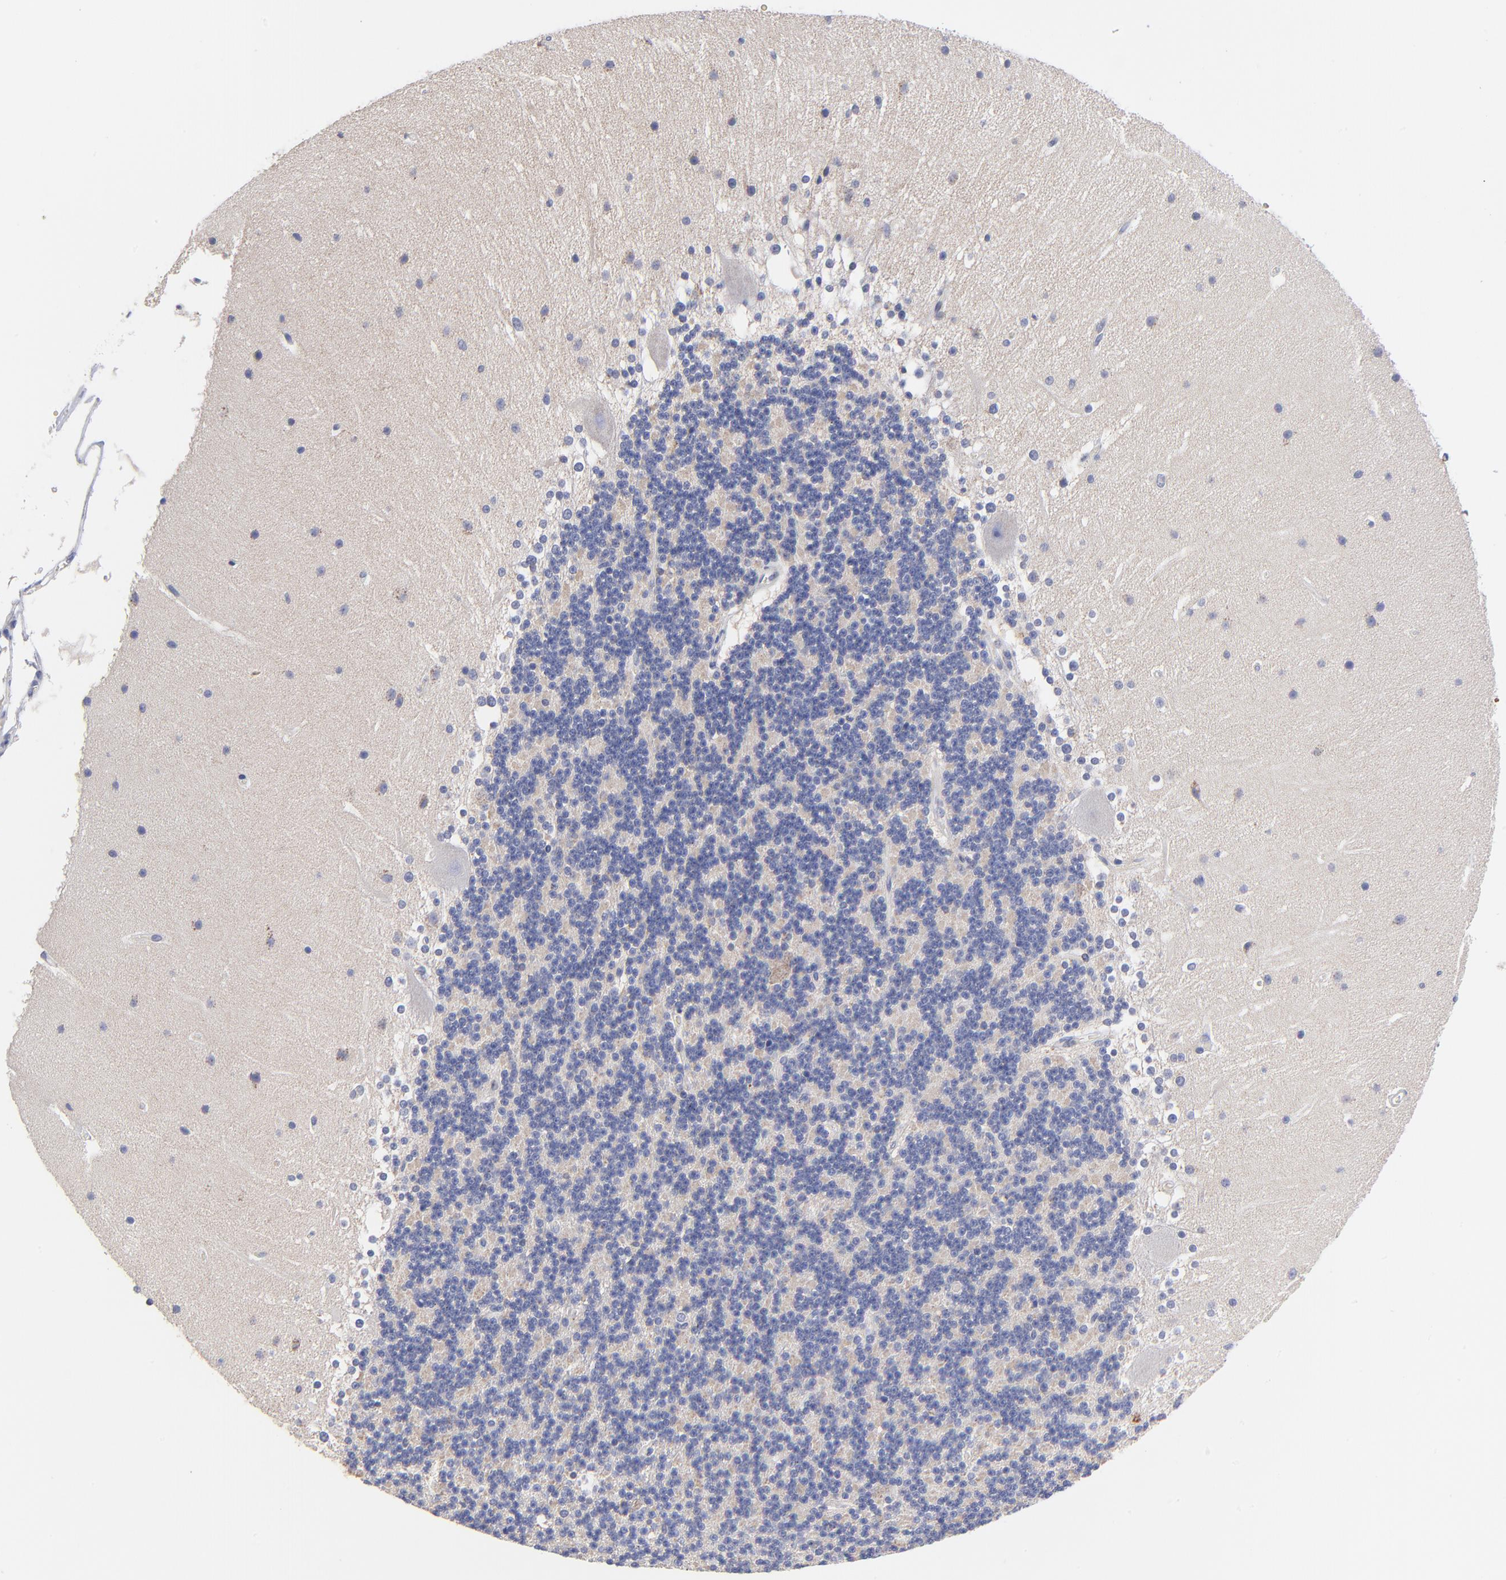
{"staining": {"intensity": "negative", "quantity": "none", "location": "none"}, "tissue": "cerebellum", "cell_type": "Cells in granular layer", "image_type": "normal", "snomed": [{"axis": "morphology", "description": "Normal tissue, NOS"}, {"axis": "topography", "description": "Cerebellum"}], "caption": "A histopathology image of cerebellum stained for a protein reveals no brown staining in cells in granular layer.", "gene": "FBXL12", "patient": {"sex": "female", "age": 19}}